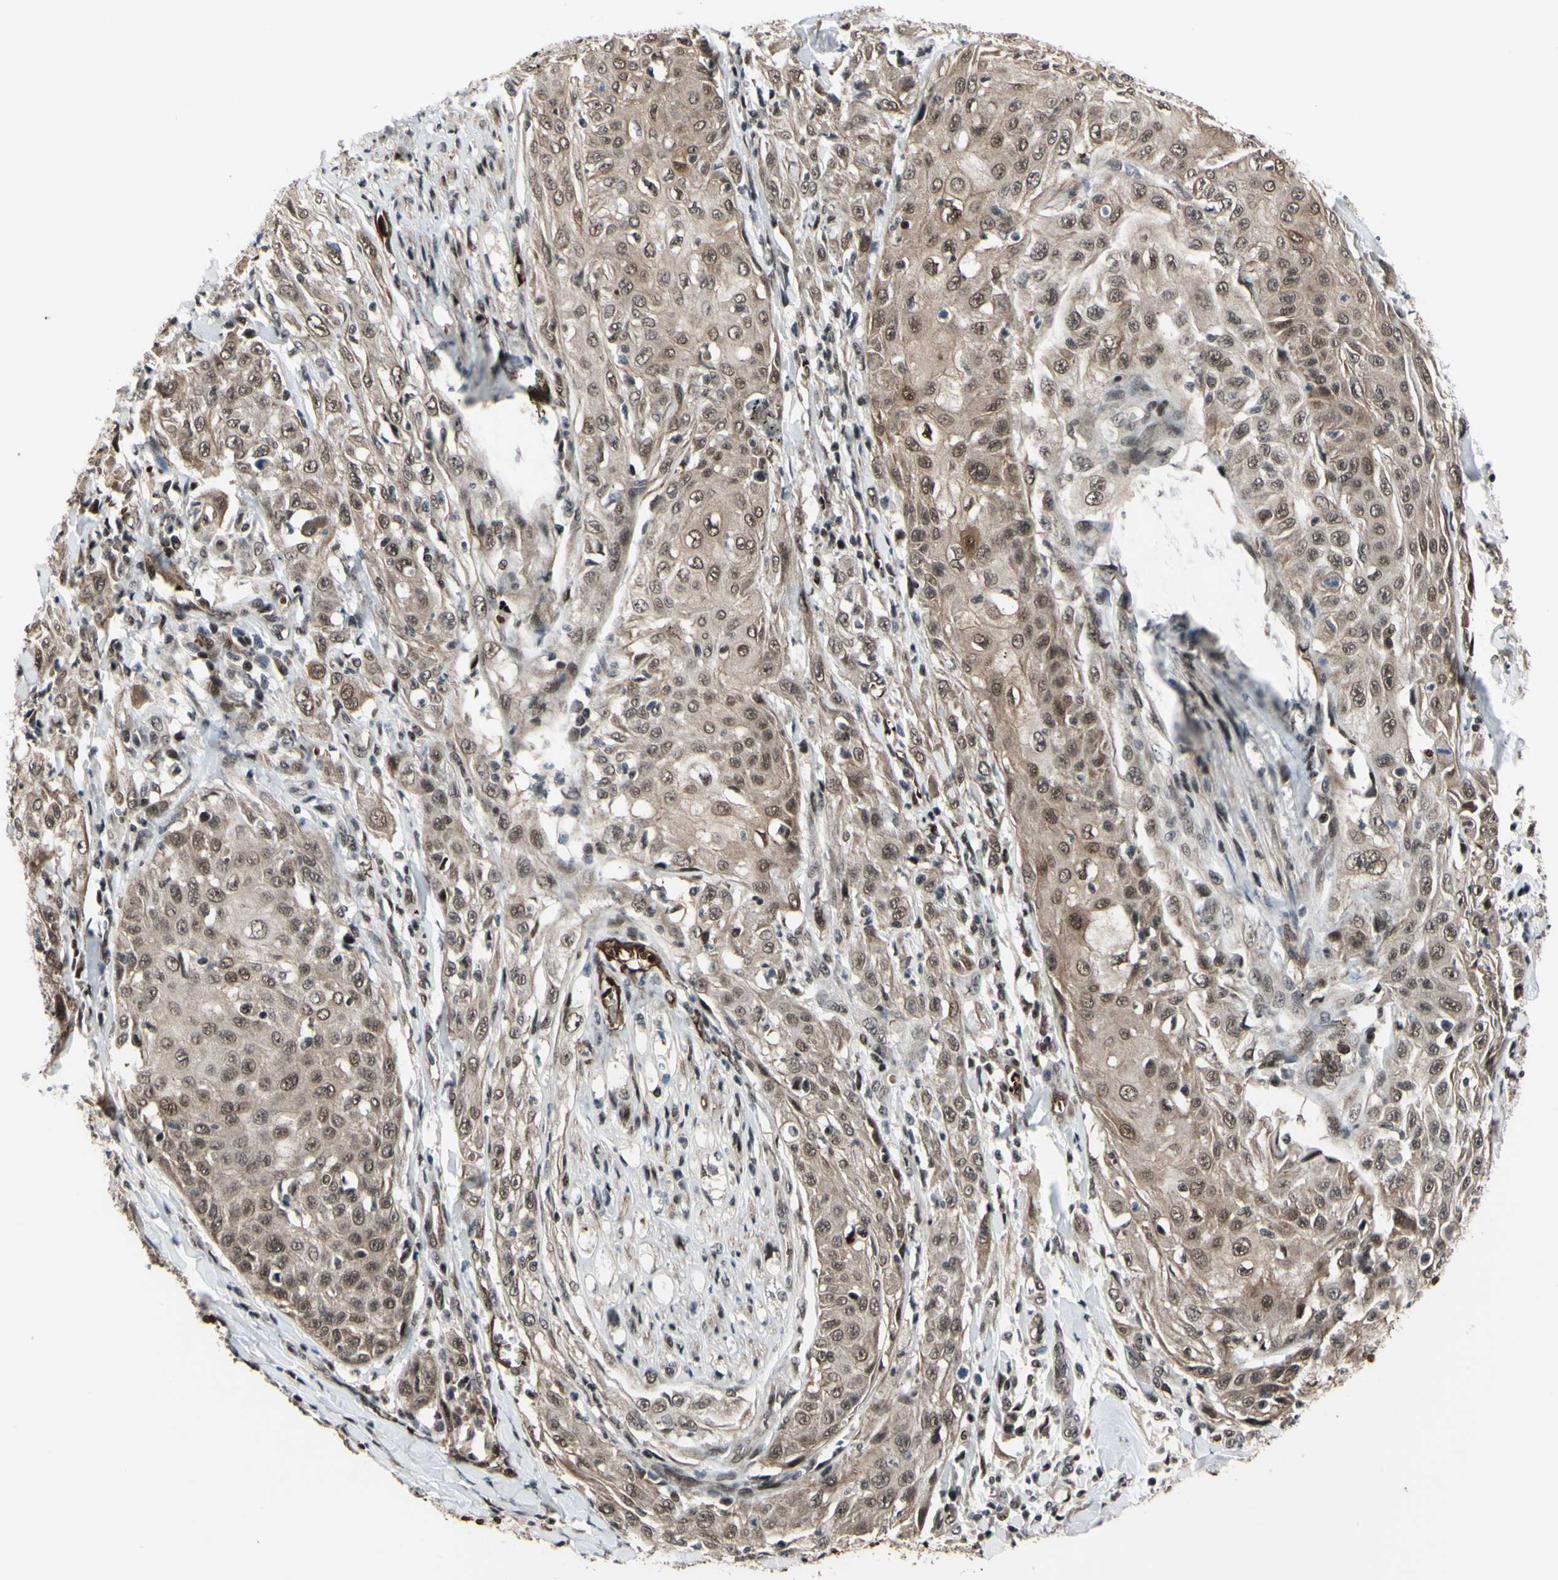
{"staining": {"intensity": "moderate", "quantity": ">75%", "location": "cytoplasmic/membranous,nuclear"}, "tissue": "skin cancer", "cell_type": "Tumor cells", "image_type": "cancer", "snomed": [{"axis": "morphology", "description": "Squamous cell carcinoma, NOS"}, {"axis": "morphology", "description": "Squamous cell carcinoma, metastatic, NOS"}, {"axis": "topography", "description": "Skin"}, {"axis": "topography", "description": "Lymph node"}], "caption": "Skin cancer (squamous cell carcinoma) stained with immunohistochemistry (IHC) displays moderate cytoplasmic/membranous and nuclear staining in approximately >75% of tumor cells.", "gene": "THAP12", "patient": {"sex": "male", "age": 75}}